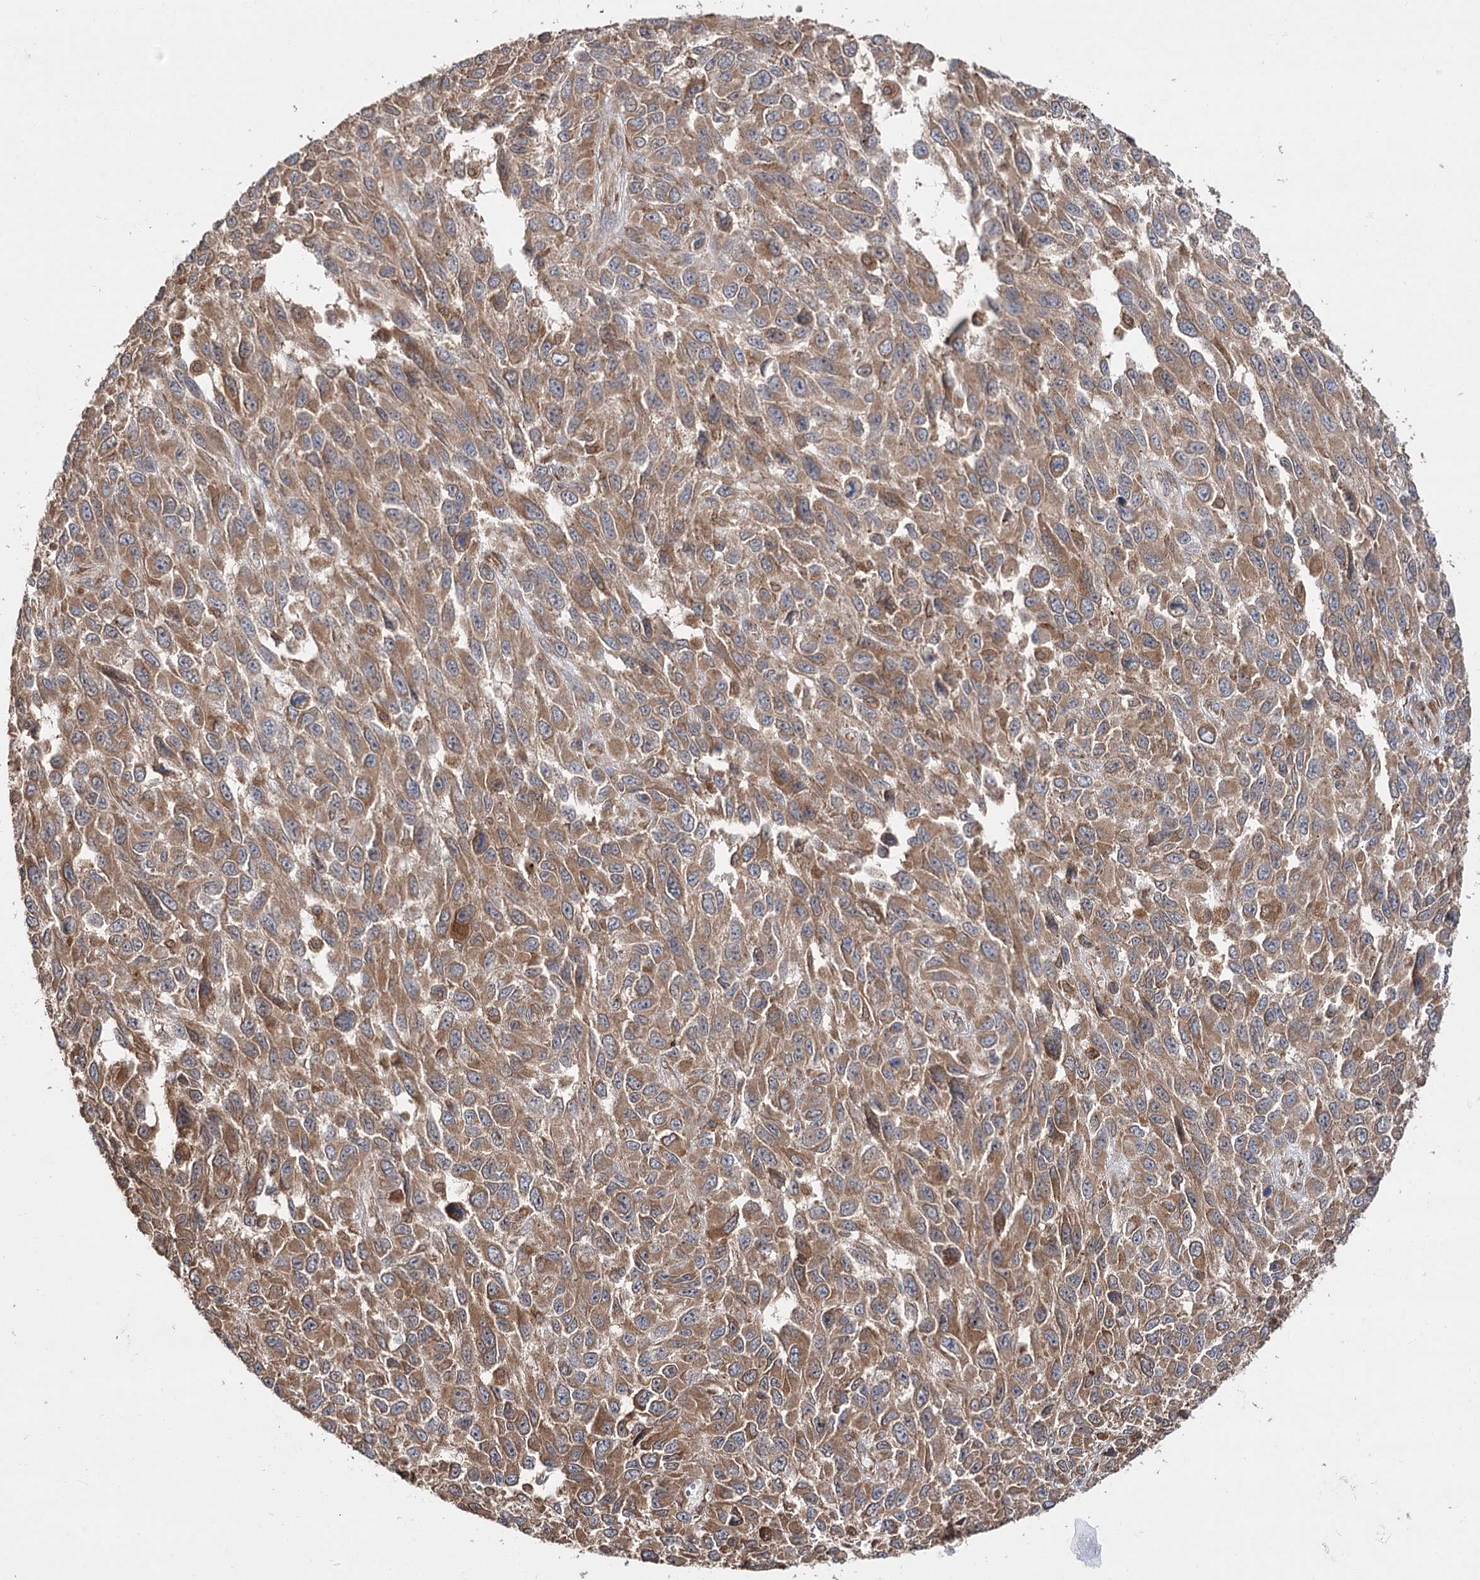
{"staining": {"intensity": "moderate", "quantity": ">75%", "location": "cytoplasmic/membranous"}, "tissue": "melanoma", "cell_type": "Tumor cells", "image_type": "cancer", "snomed": [{"axis": "morphology", "description": "Malignant melanoma, NOS"}, {"axis": "topography", "description": "Skin"}], "caption": "Immunohistochemical staining of human melanoma reveals medium levels of moderate cytoplasmic/membranous protein staining in about >75% of tumor cells. (Brightfield microscopy of DAB IHC at high magnification).", "gene": "DNAJB14", "patient": {"sex": "female", "age": 96}}